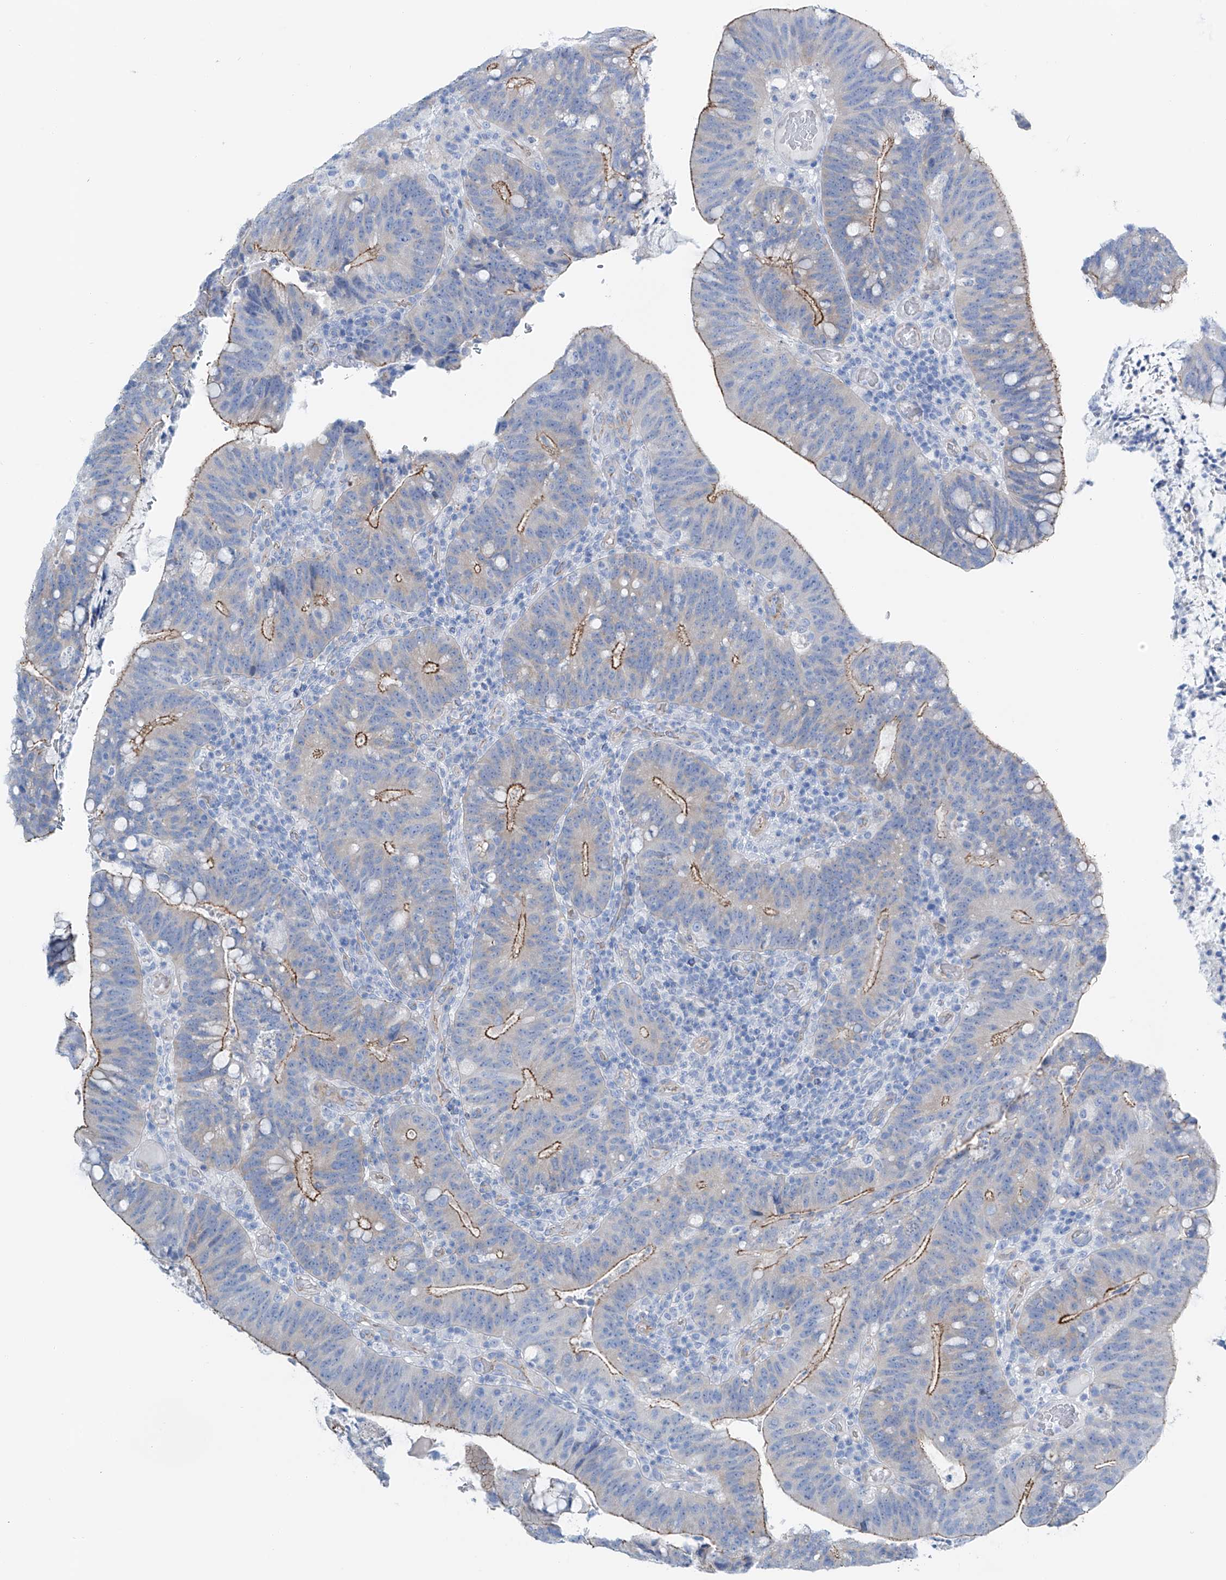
{"staining": {"intensity": "moderate", "quantity": "25%-75%", "location": "cytoplasmic/membranous"}, "tissue": "colorectal cancer", "cell_type": "Tumor cells", "image_type": "cancer", "snomed": [{"axis": "morphology", "description": "Adenocarcinoma, NOS"}, {"axis": "topography", "description": "Colon"}], "caption": "Immunohistochemistry (DAB) staining of colorectal adenocarcinoma demonstrates moderate cytoplasmic/membranous protein positivity in about 25%-75% of tumor cells.", "gene": "MAGI1", "patient": {"sex": "female", "age": 66}}